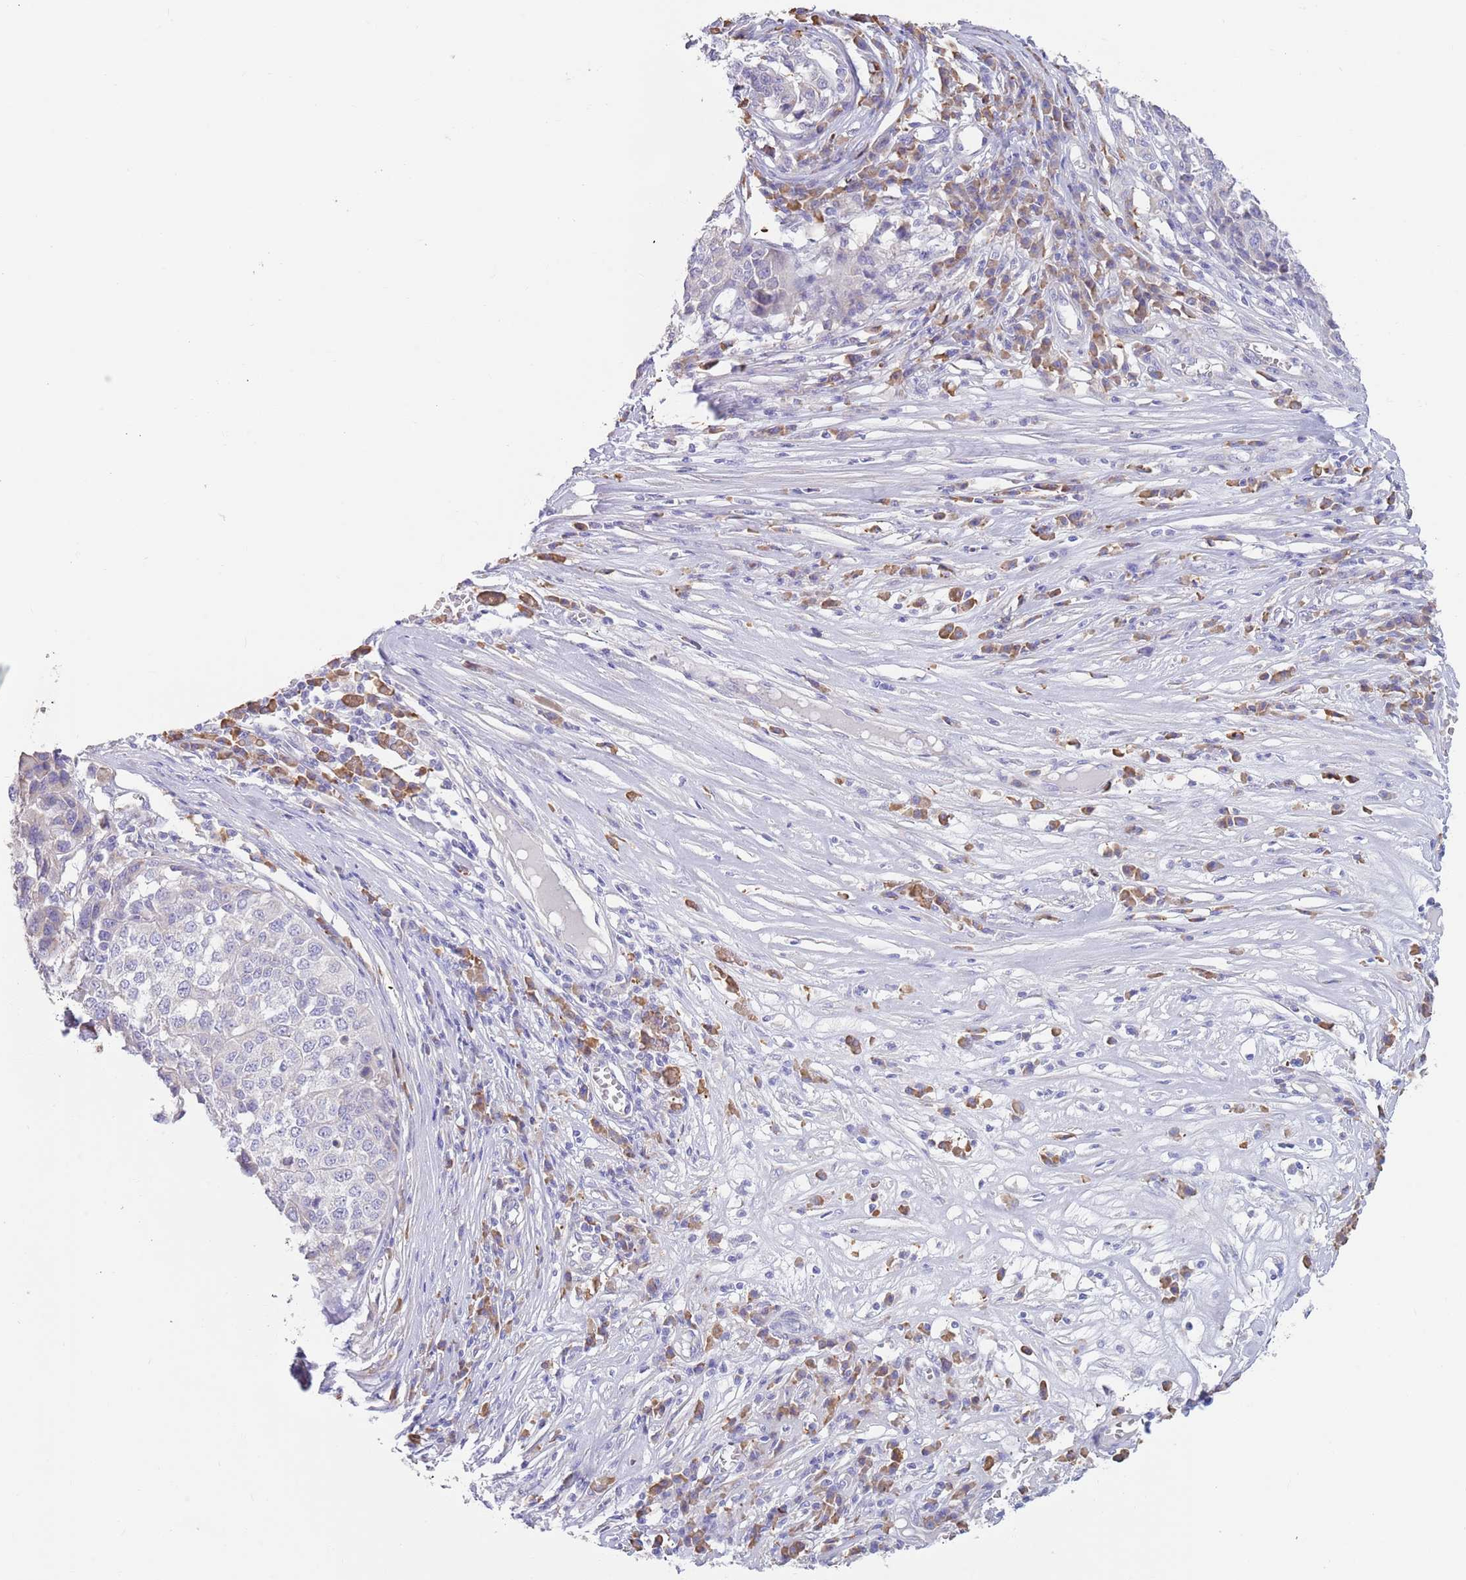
{"staining": {"intensity": "negative", "quantity": "none", "location": "none"}, "tissue": "melanoma", "cell_type": "Tumor cells", "image_type": "cancer", "snomed": [{"axis": "morphology", "description": "Malignant melanoma, Metastatic site"}, {"axis": "topography", "description": "Lymph node"}], "caption": "The immunohistochemistry histopathology image has no significant positivity in tumor cells of melanoma tissue.", "gene": "CCDC149", "patient": {"sex": "male", "age": 44}}